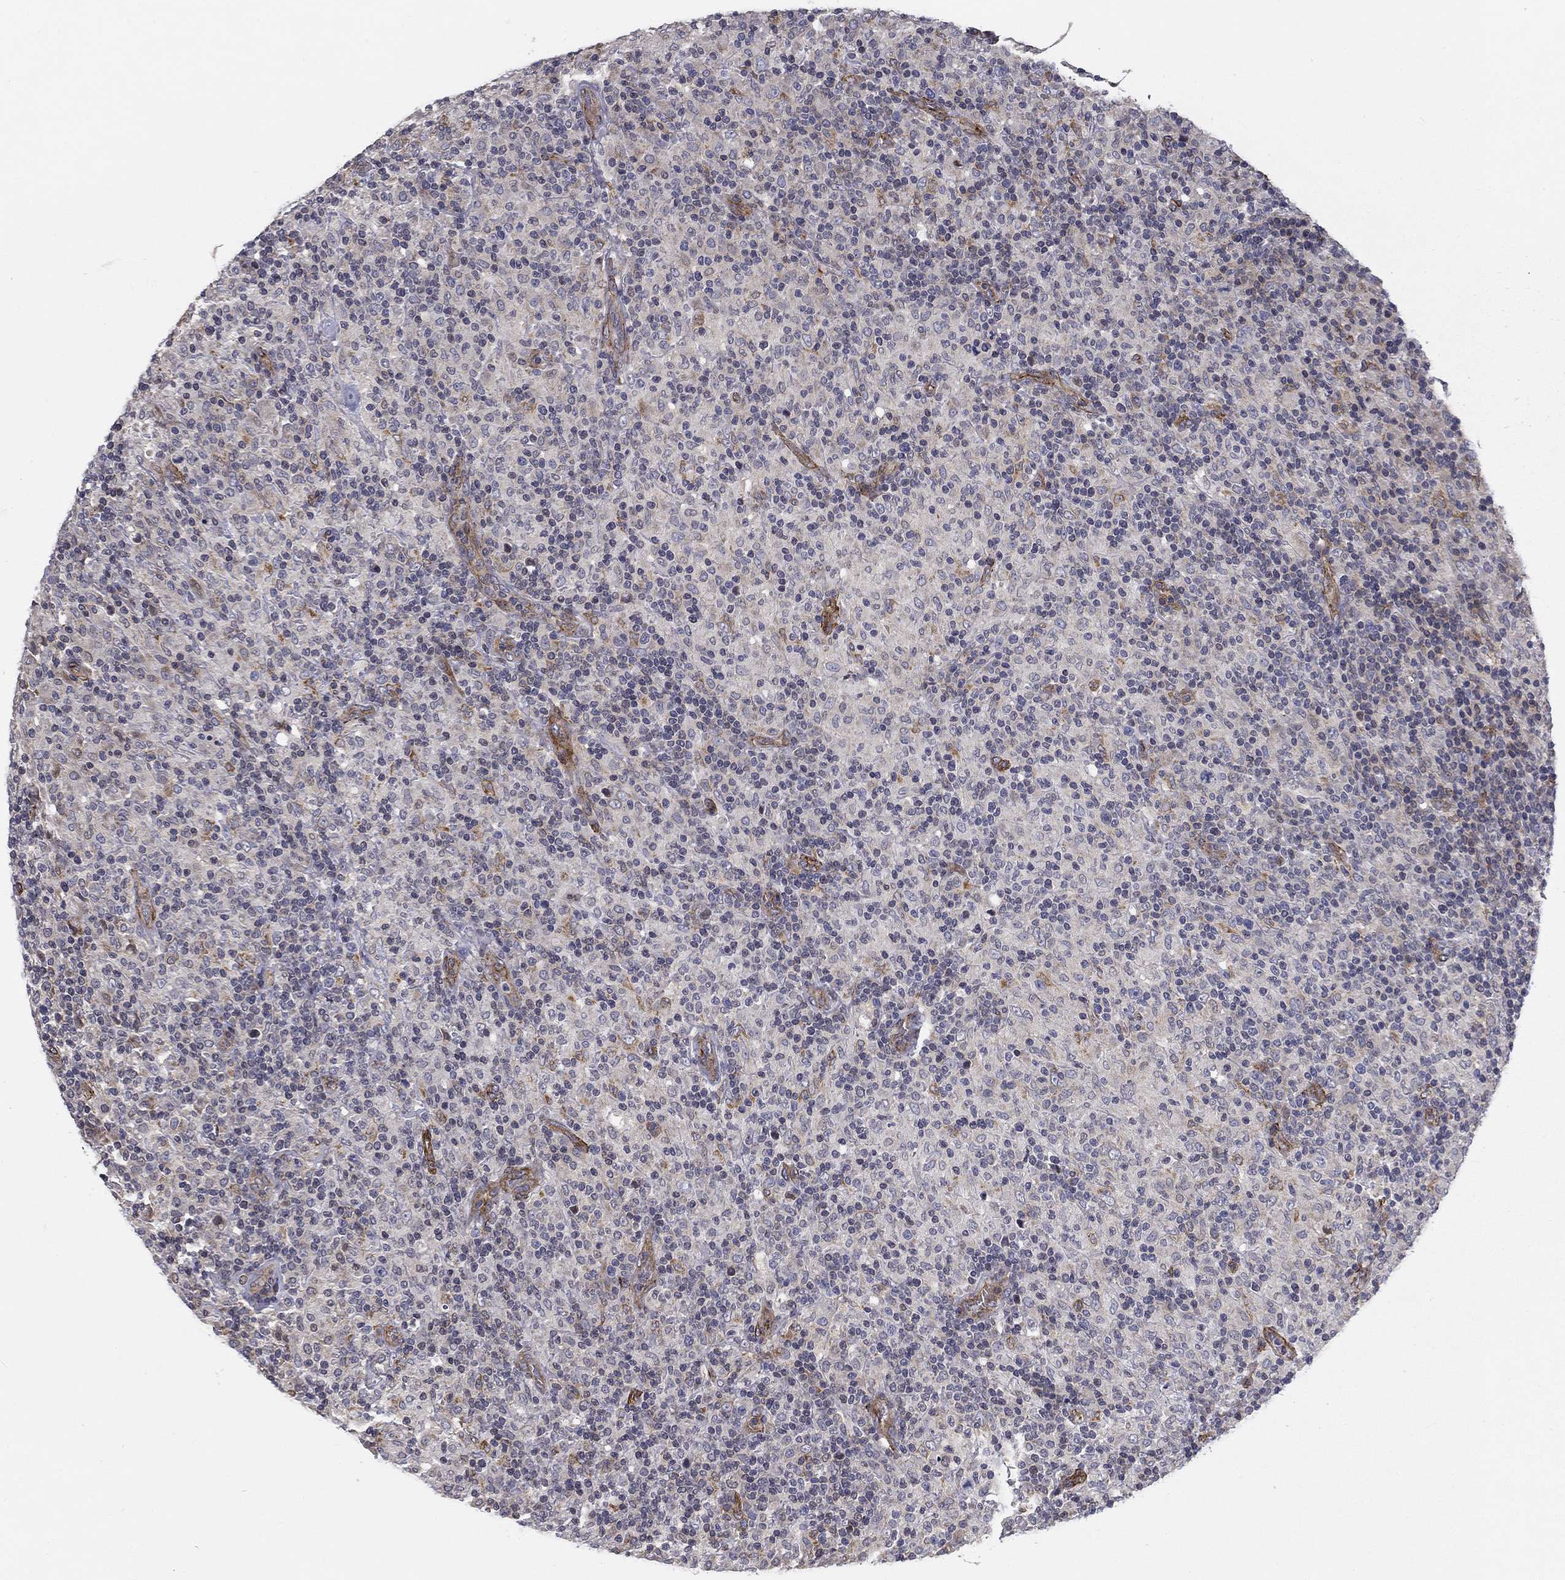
{"staining": {"intensity": "negative", "quantity": "none", "location": "none"}, "tissue": "lymphoma", "cell_type": "Tumor cells", "image_type": "cancer", "snomed": [{"axis": "morphology", "description": "Hodgkin's disease, NOS"}, {"axis": "topography", "description": "Lymph node"}], "caption": "Photomicrograph shows no significant protein staining in tumor cells of lymphoma.", "gene": "SYNC", "patient": {"sex": "male", "age": 70}}